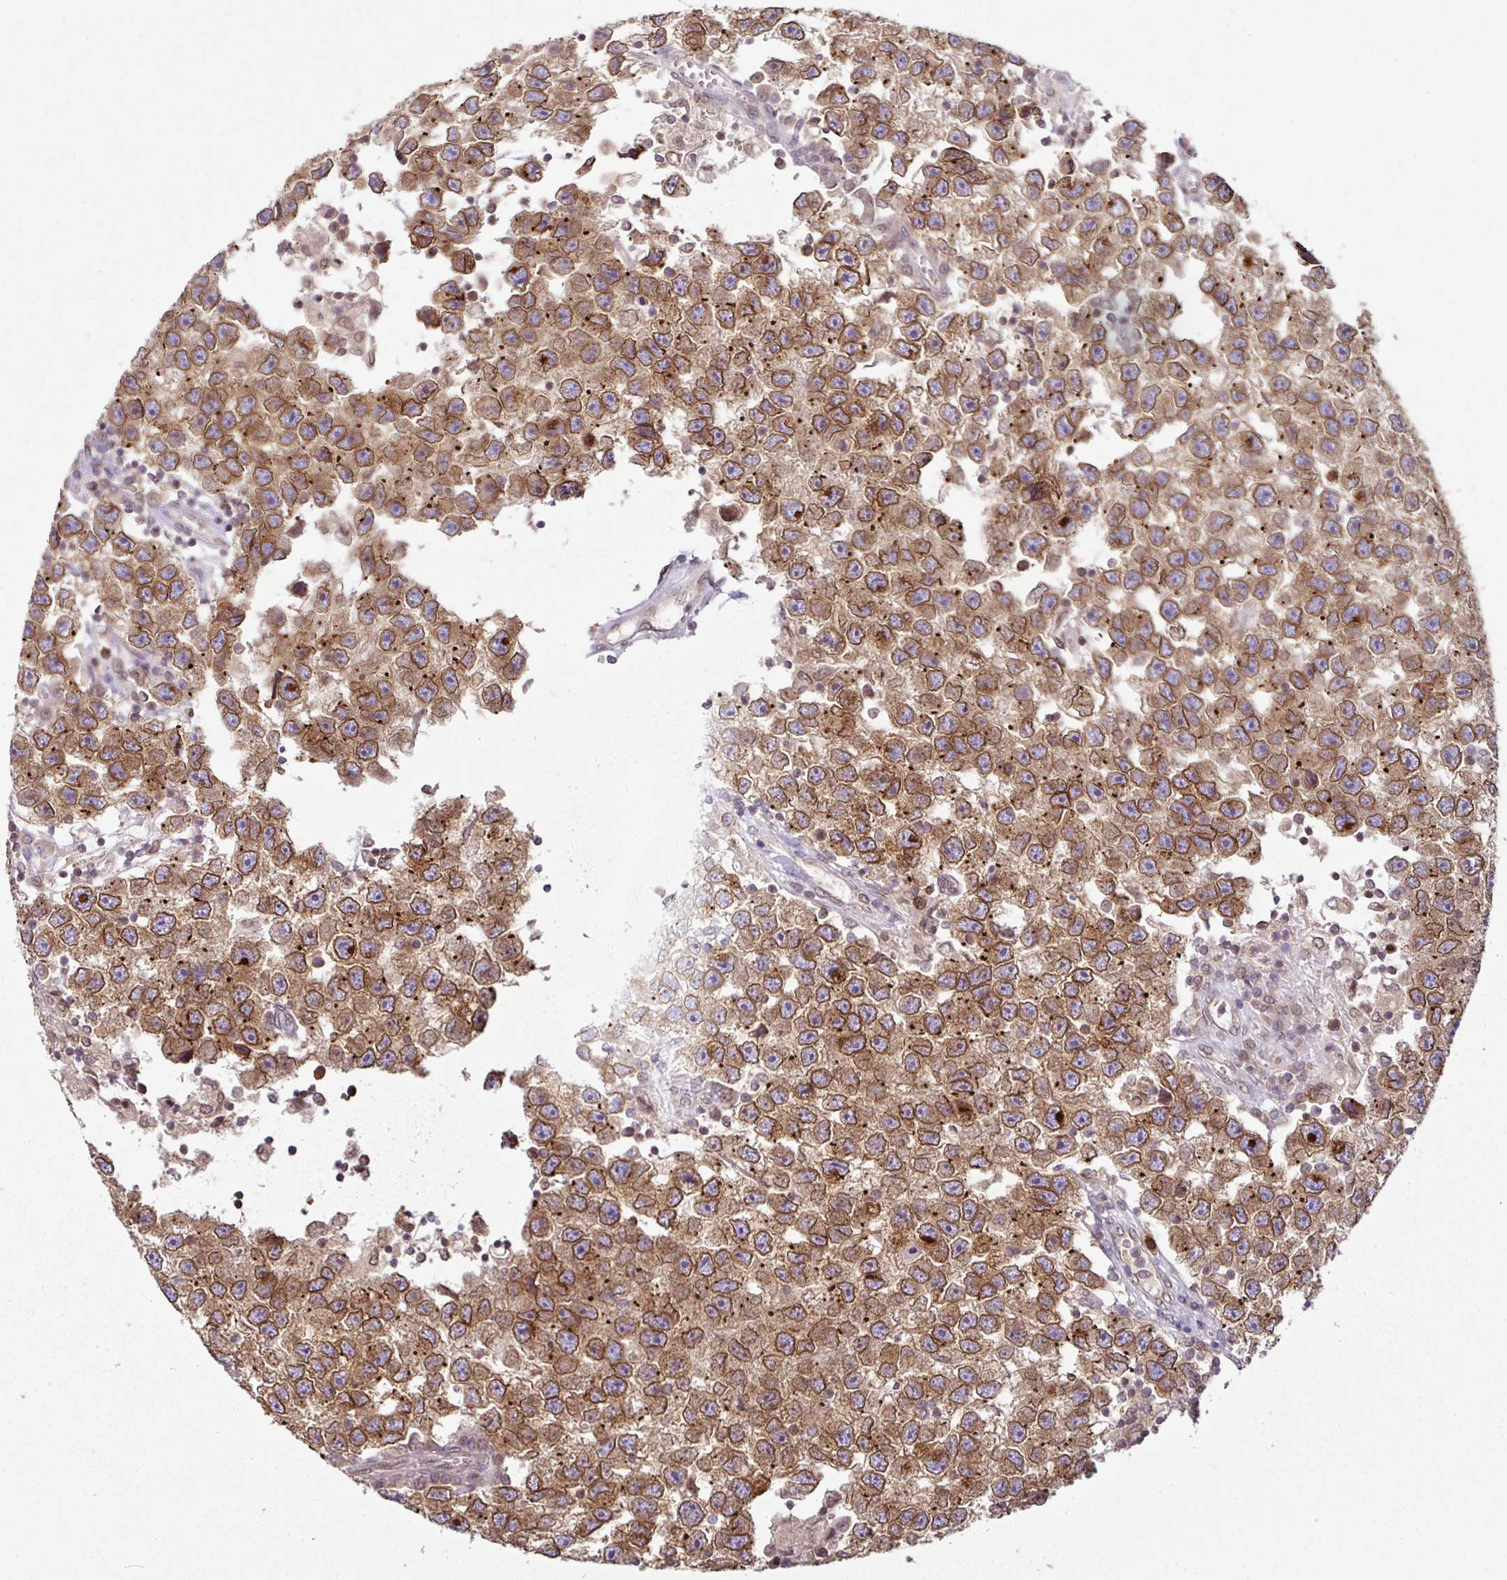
{"staining": {"intensity": "strong", "quantity": ">75%", "location": "cytoplasmic/membranous,nuclear"}, "tissue": "testis cancer", "cell_type": "Tumor cells", "image_type": "cancer", "snomed": [{"axis": "morphology", "description": "Seminoma, NOS"}, {"axis": "topography", "description": "Testis"}], "caption": "Human seminoma (testis) stained for a protein (brown) shows strong cytoplasmic/membranous and nuclear positive expression in approximately >75% of tumor cells.", "gene": "RANGAP1", "patient": {"sex": "male", "age": 26}}